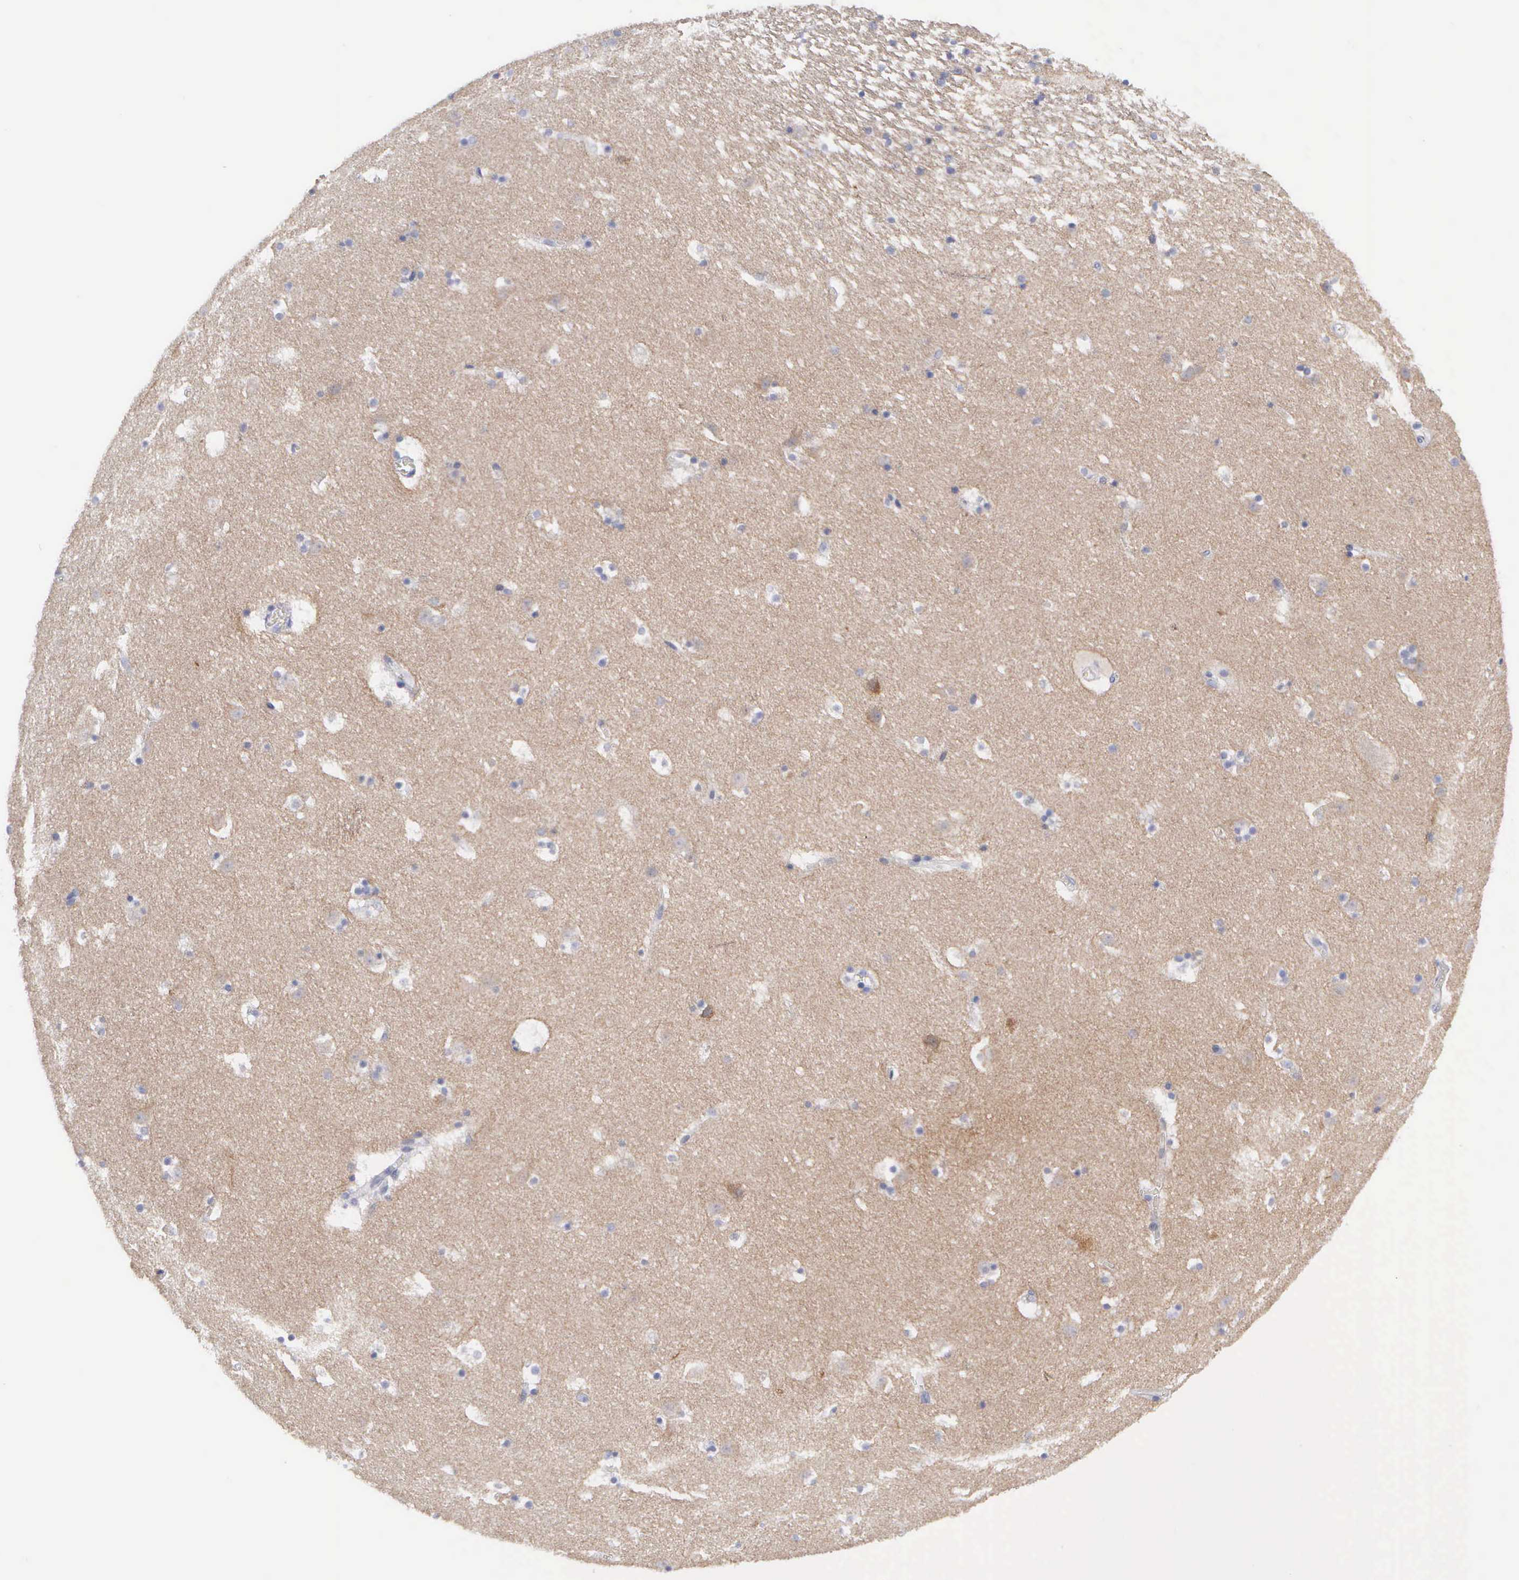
{"staining": {"intensity": "moderate", "quantity": ">75%", "location": "cytoplasmic/membranous"}, "tissue": "caudate", "cell_type": "Glial cells", "image_type": "normal", "snomed": [{"axis": "morphology", "description": "Normal tissue, NOS"}, {"axis": "topography", "description": "Lateral ventricle wall"}], "caption": "Protein expression analysis of benign caudate reveals moderate cytoplasmic/membranous positivity in about >75% of glial cells.", "gene": "CEP170B", "patient": {"sex": "male", "age": 45}}